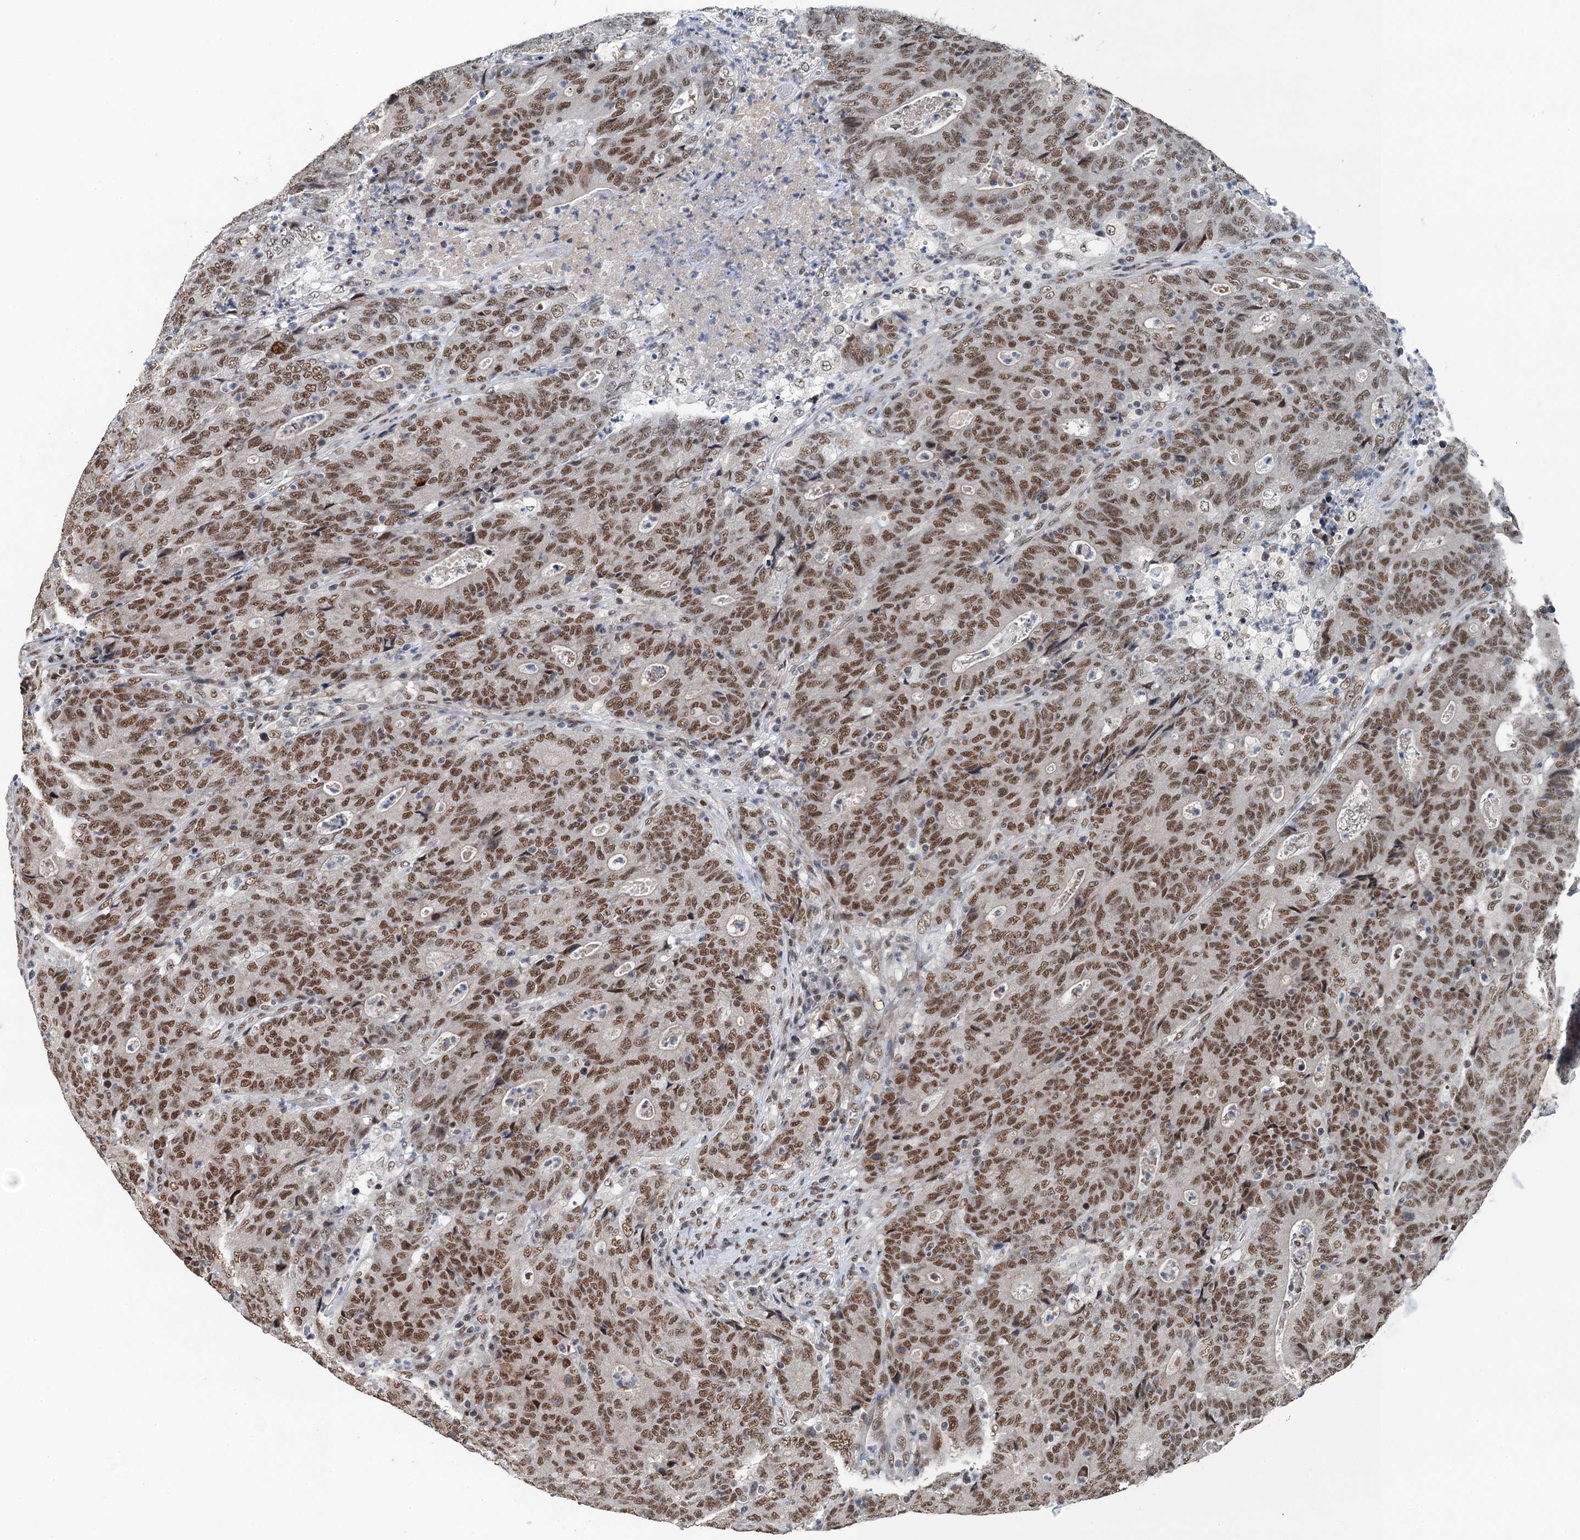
{"staining": {"intensity": "strong", "quantity": ">75%", "location": "nuclear"}, "tissue": "colorectal cancer", "cell_type": "Tumor cells", "image_type": "cancer", "snomed": [{"axis": "morphology", "description": "Adenocarcinoma, NOS"}, {"axis": "topography", "description": "Colon"}], "caption": "The photomicrograph demonstrates staining of colorectal cancer (adenocarcinoma), revealing strong nuclear protein staining (brown color) within tumor cells.", "gene": "MTA3", "patient": {"sex": "female", "age": 75}}